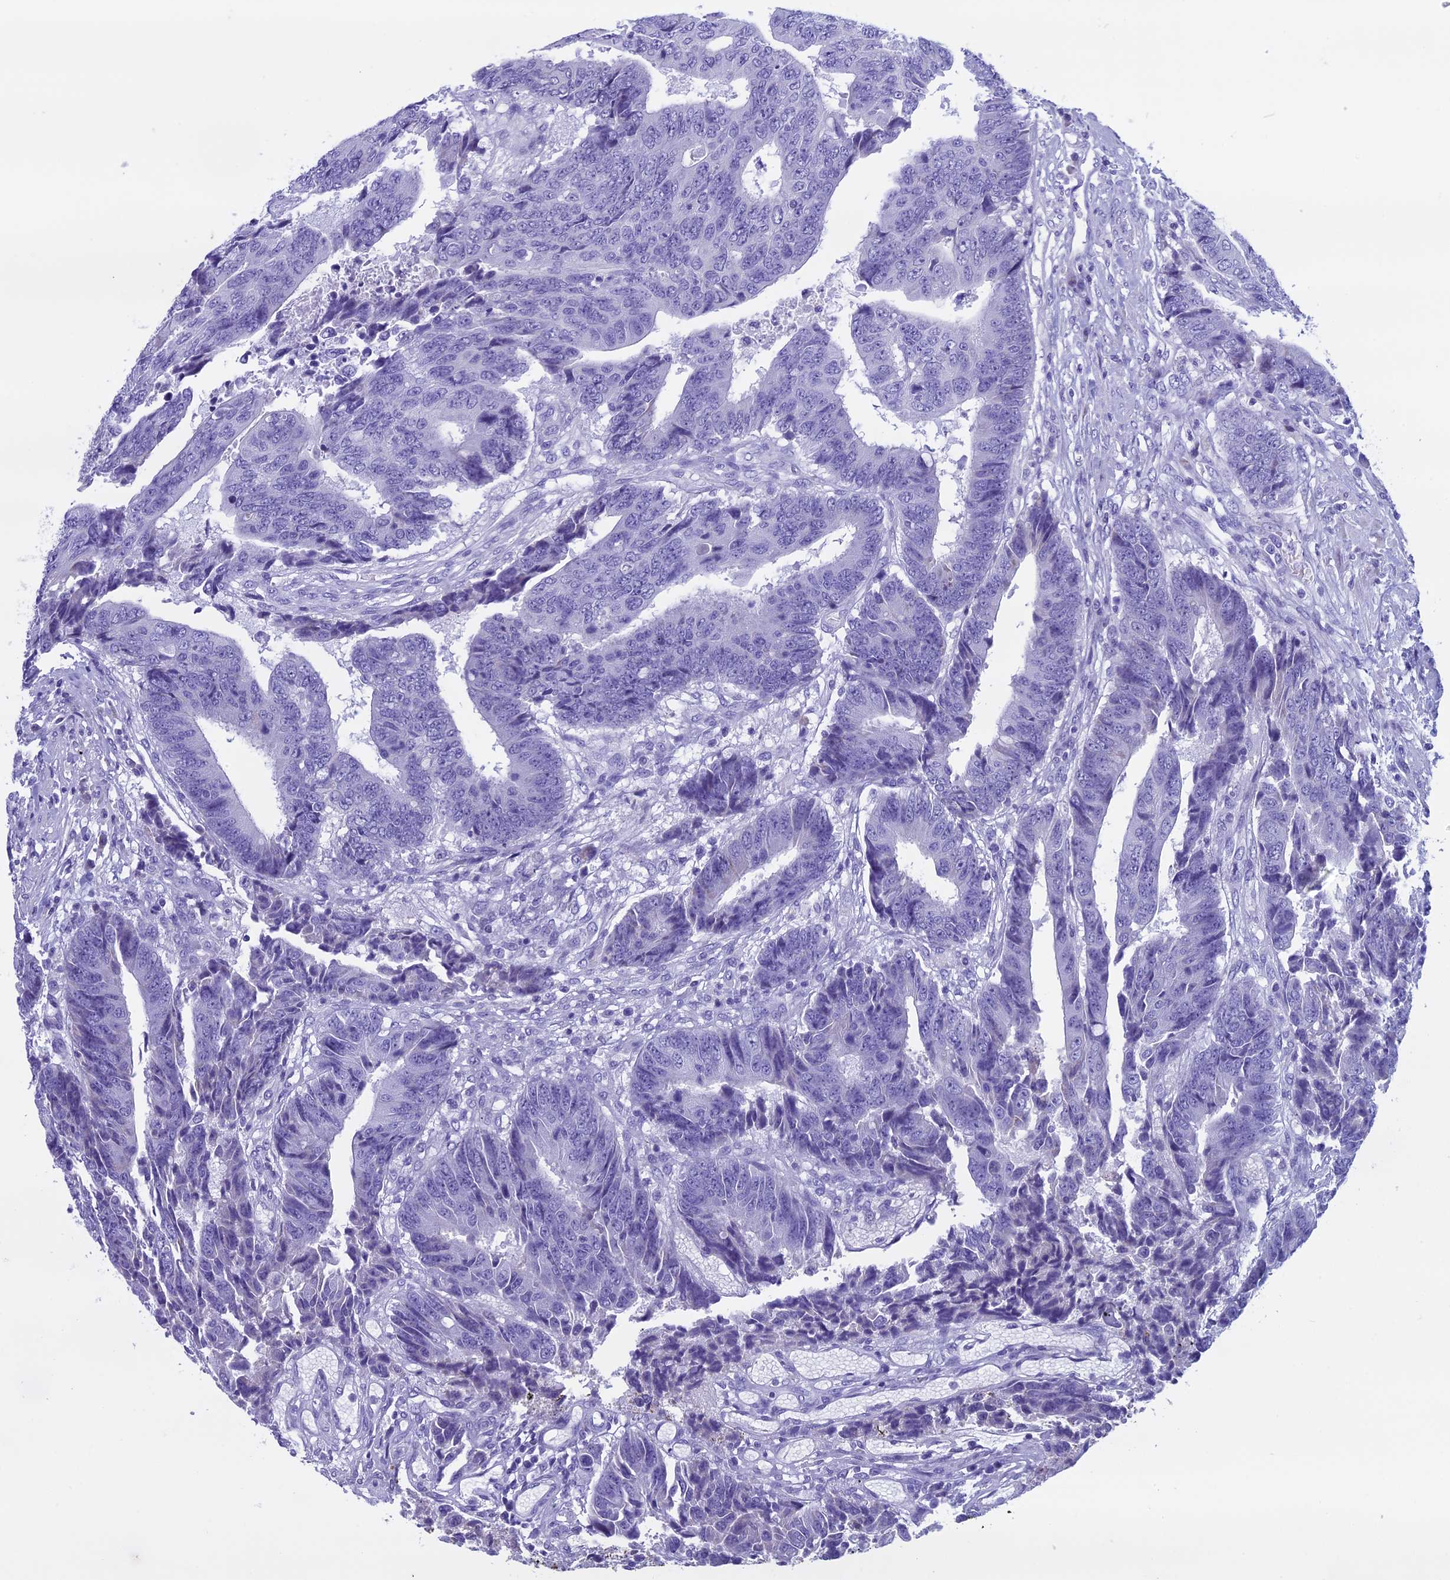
{"staining": {"intensity": "negative", "quantity": "none", "location": "none"}, "tissue": "colorectal cancer", "cell_type": "Tumor cells", "image_type": "cancer", "snomed": [{"axis": "morphology", "description": "Adenocarcinoma, NOS"}, {"axis": "topography", "description": "Rectum"}], "caption": "This is a micrograph of IHC staining of colorectal cancer, which shows no positivity in tumor cells.", "gene": "ZNF563", "patient": {"sex": "male", "age": 84}}